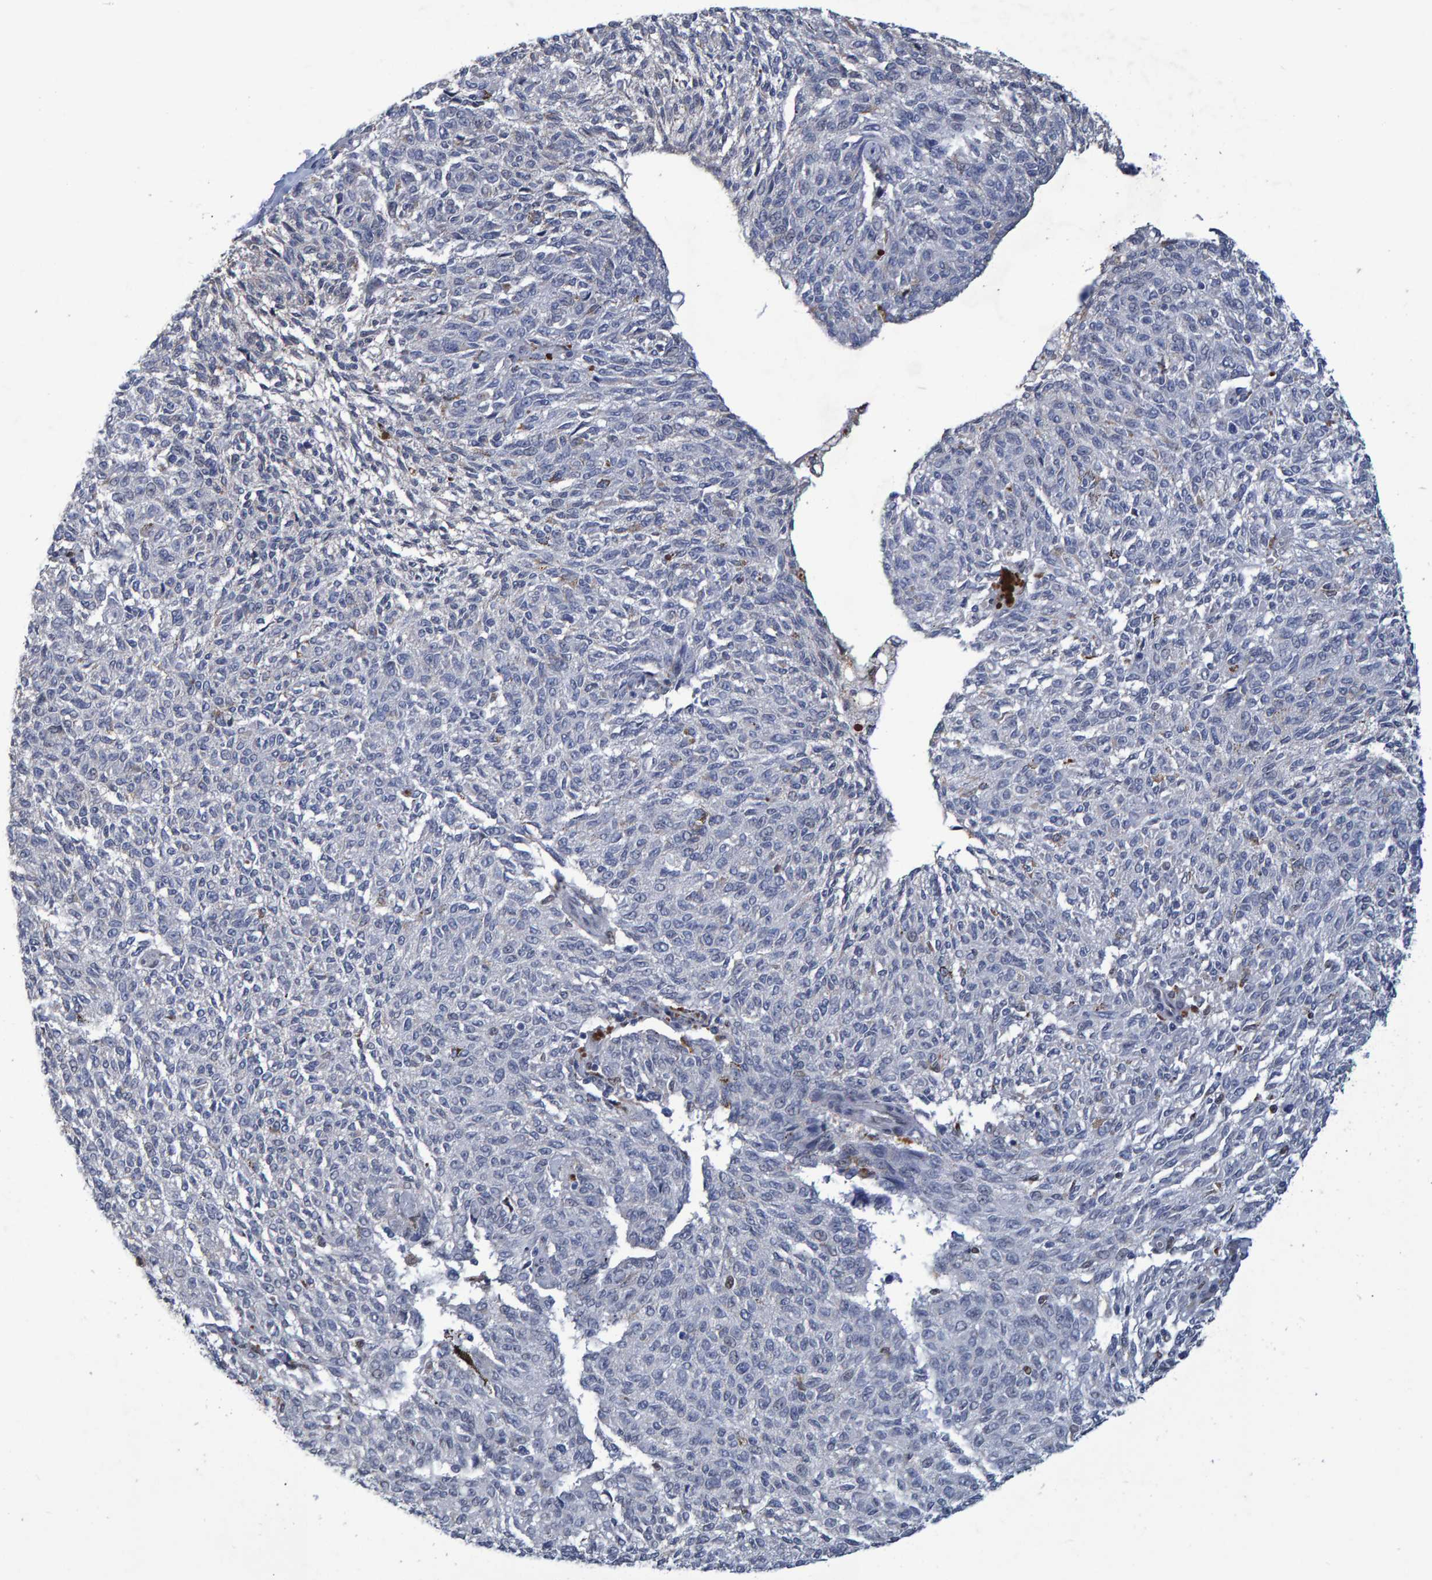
{"staining": {"intensity": "negative", "quantity": "none", "location": "none"}, "tissue": "melanoma", "cell_type": "Tumor cells", "image_type": "cancer", "snomed": [{"axis": "morphology", "description": "Malignant melanoma, NOS"}, {"axis": "topography", "description": "Skin"}], "caption": "A photomicrograph of human malignant melanoma is negative for staining in tumor cells. (Brightfield microscopy of DAB immunohistochemistry (IHC) at high magnification).", "gene": "QKI", "patient": {"sex": "female", "age": 72}}